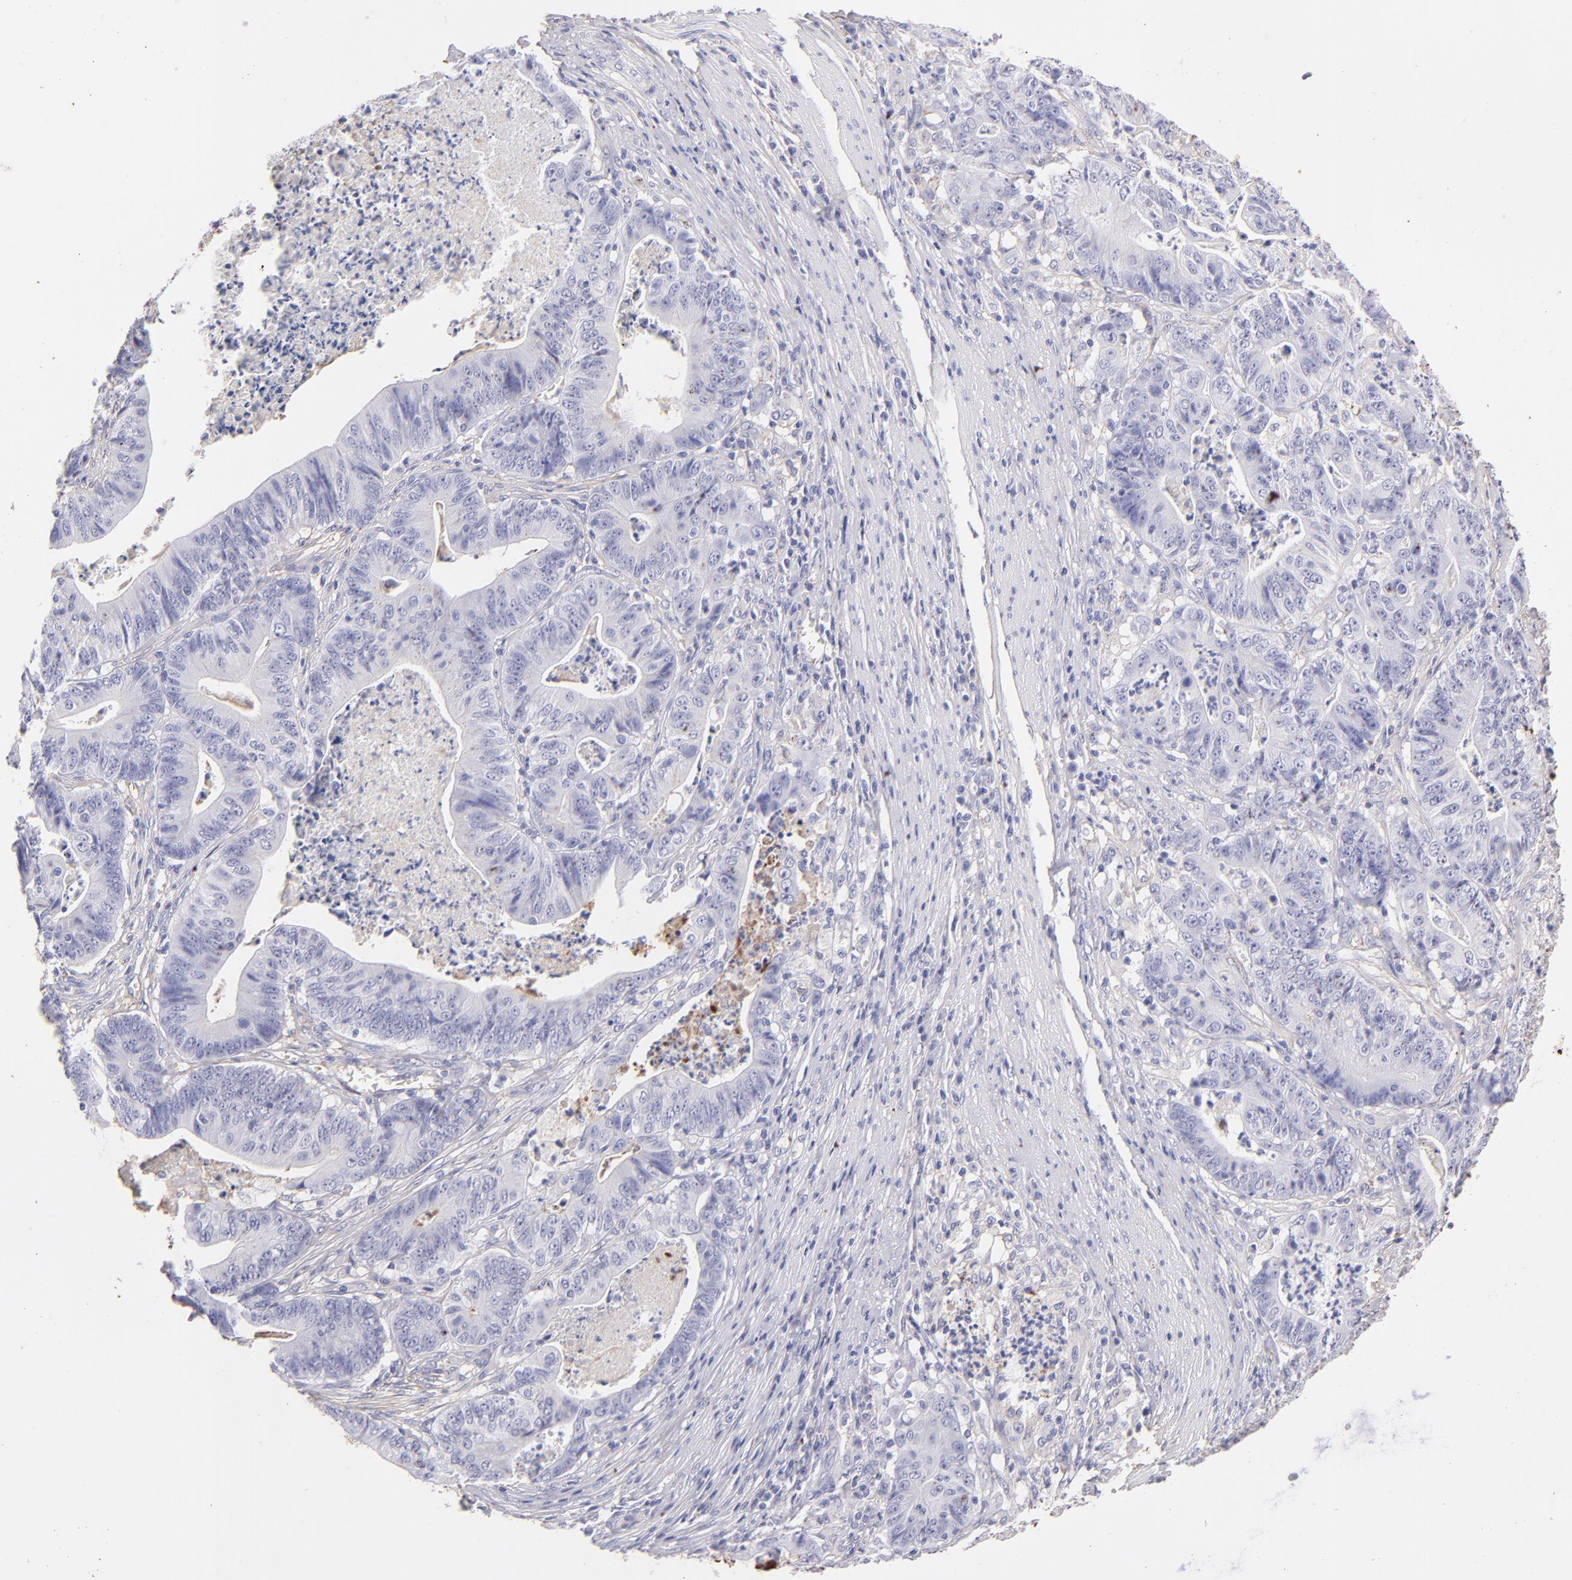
{"staining": {"intensity": "negative", "quantity": "none", "location": "none"}, "tissue": "stomach cancer", "cell_type": "Tumor cells", "image_type": "cancer", "snomed": [{"axis": "morphology", "description": "Adenocarcinoma, NOS"}, {"axis": "topography", "description": "Stomach, lower"}], "caption": "IHC micrograph of neoplastic tissue: human stomach cancer stained with DAB demonstrates no significant protein expression in tumor cells.", "gene": "FGB", "patient": {"sex": "female", "age": 86}}